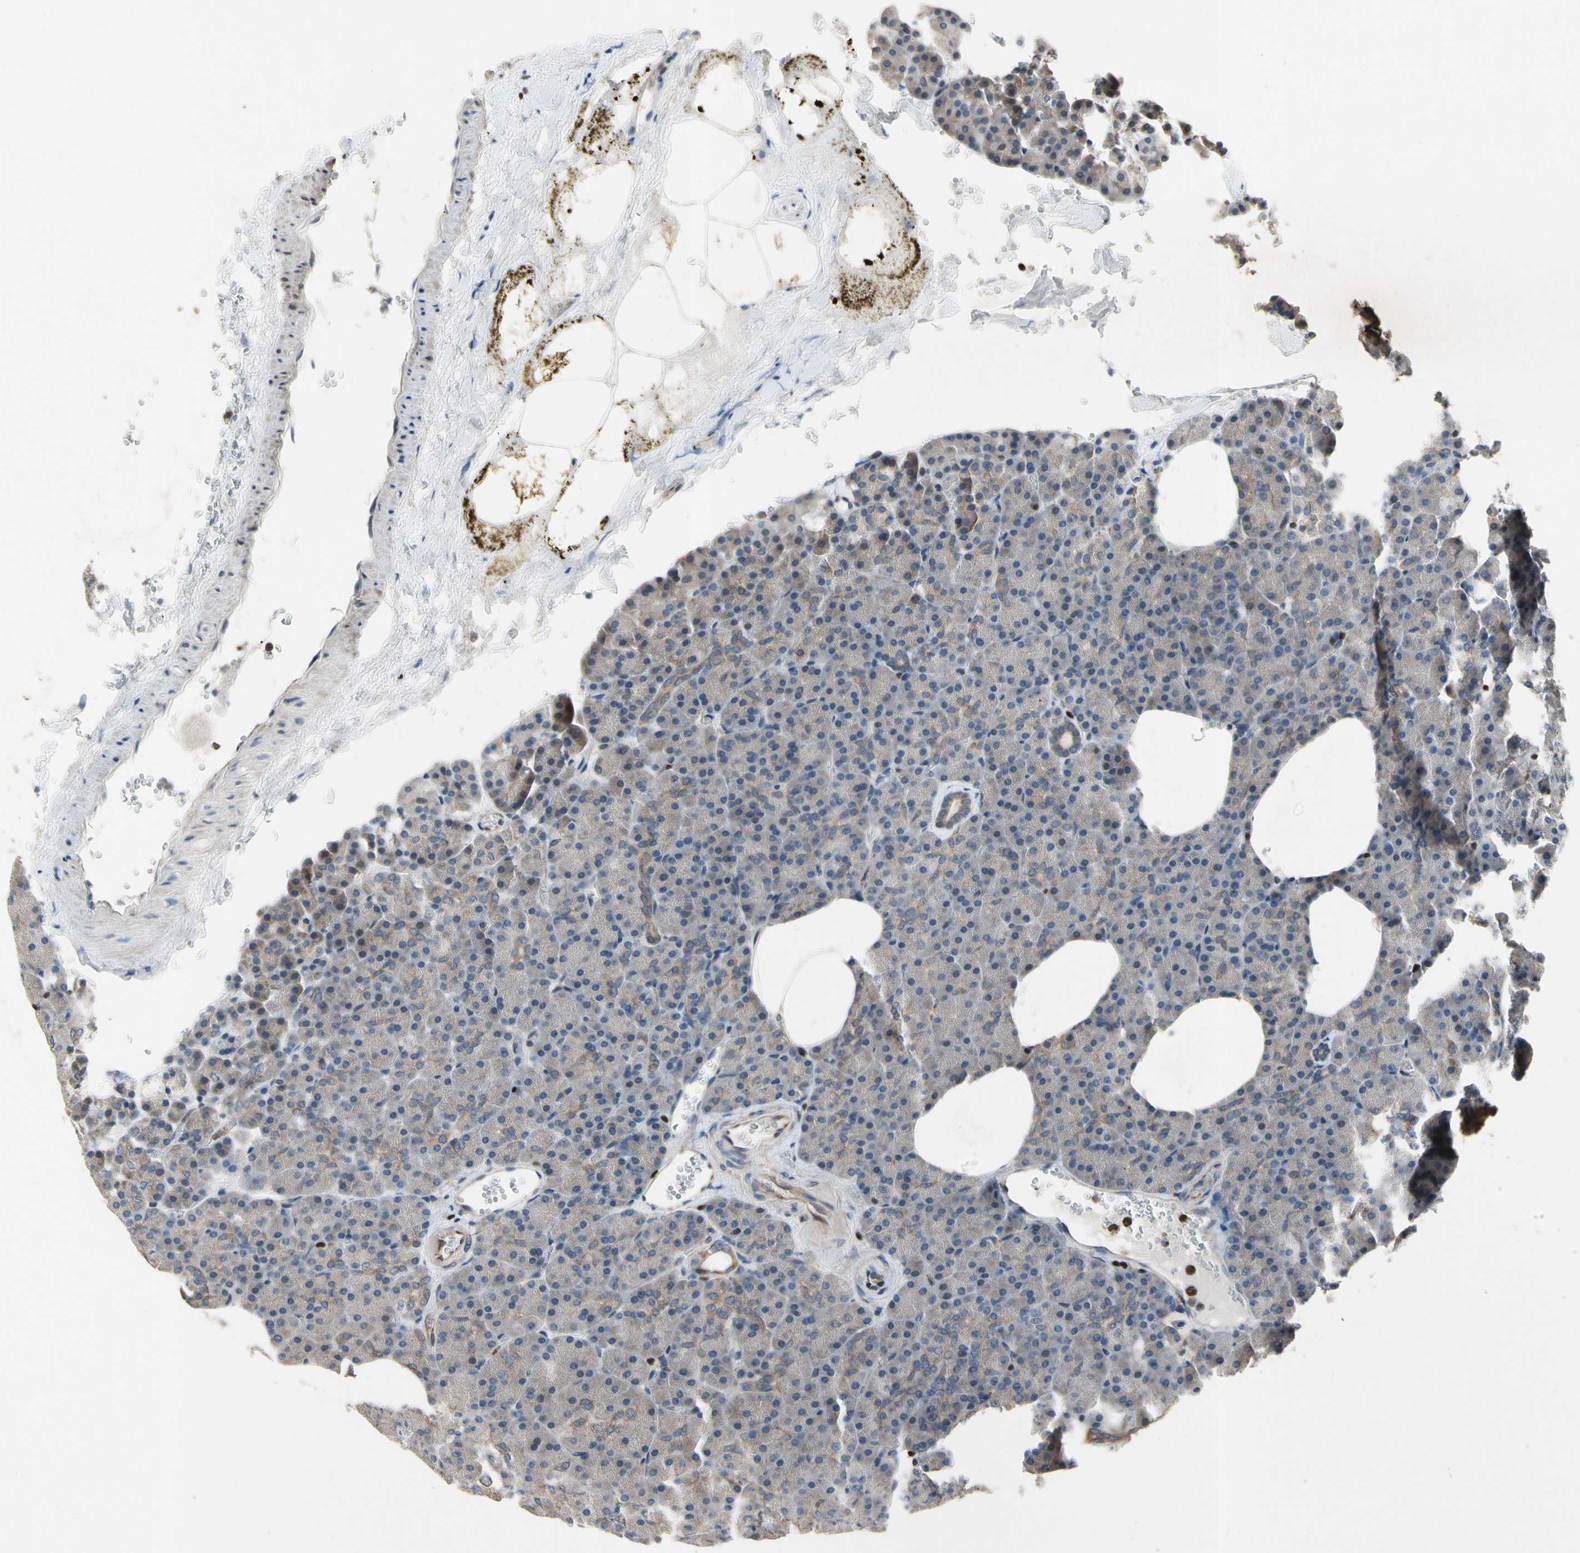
{"staining": {"intensity": "negative", "quantity": "none", "location": "none"}, "tissue": "pancreas", "cell_type": "Exocrine glandular cells", "image_type": "normal", "snomed": [{"axis": "morphology", "description": "Normal tissue, NOS"}, {"axis": "topography", "description": "Pancreas"}], "caption": "Photomicrograph shows no significant protein positivity in exocrine glandular cells of benign pancreas.", "gene": "TBX21", "patient": {"sex": "female", "age": 35}}